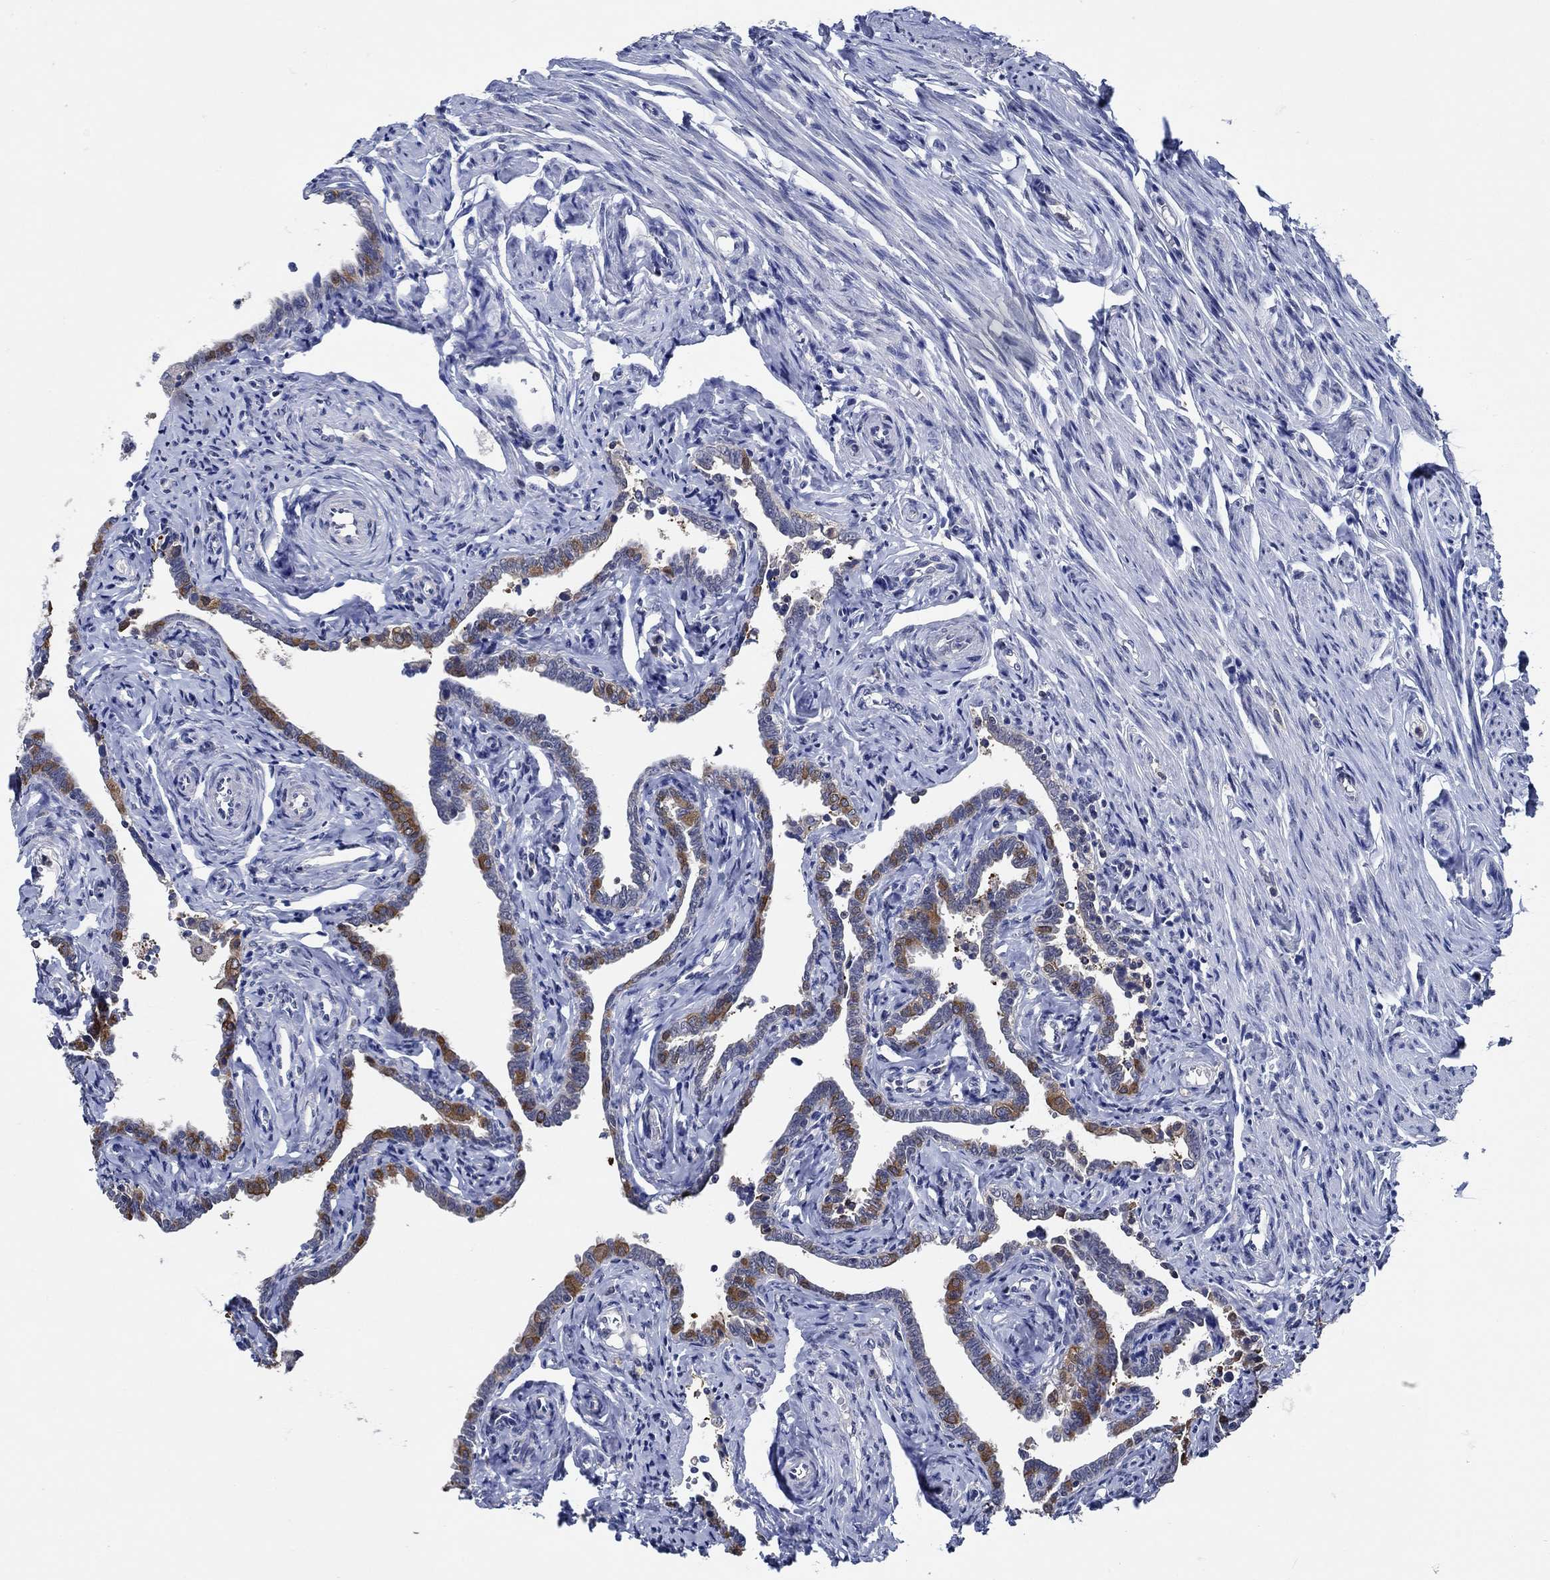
{"staining": {"intensity": "strong", "quantity": "25%-75%", "location": "cytoplasmic/membranous"}, "tissue": "fallopian tube", "cell_type": "Glandular cells", "image_type": "normal", "snomed": [{"axis": "morphology", "description": "Normal tissue, NOS"}, {"axis": "topography", "description": "Fallopian tube"}, {"axis": "topography", "description": "Ovary"}], "caption": "The immunohistochemical stain labels strong cytoplasmic/membranous expression in glandular cells of benign fallopian tube. The staining was performed using DAB, with brown indicating positive protein expression. Nuclei are stained blue with hematoxylin.", "gene": "DACT1", "patient": {"sex": "female", "age": 54}}